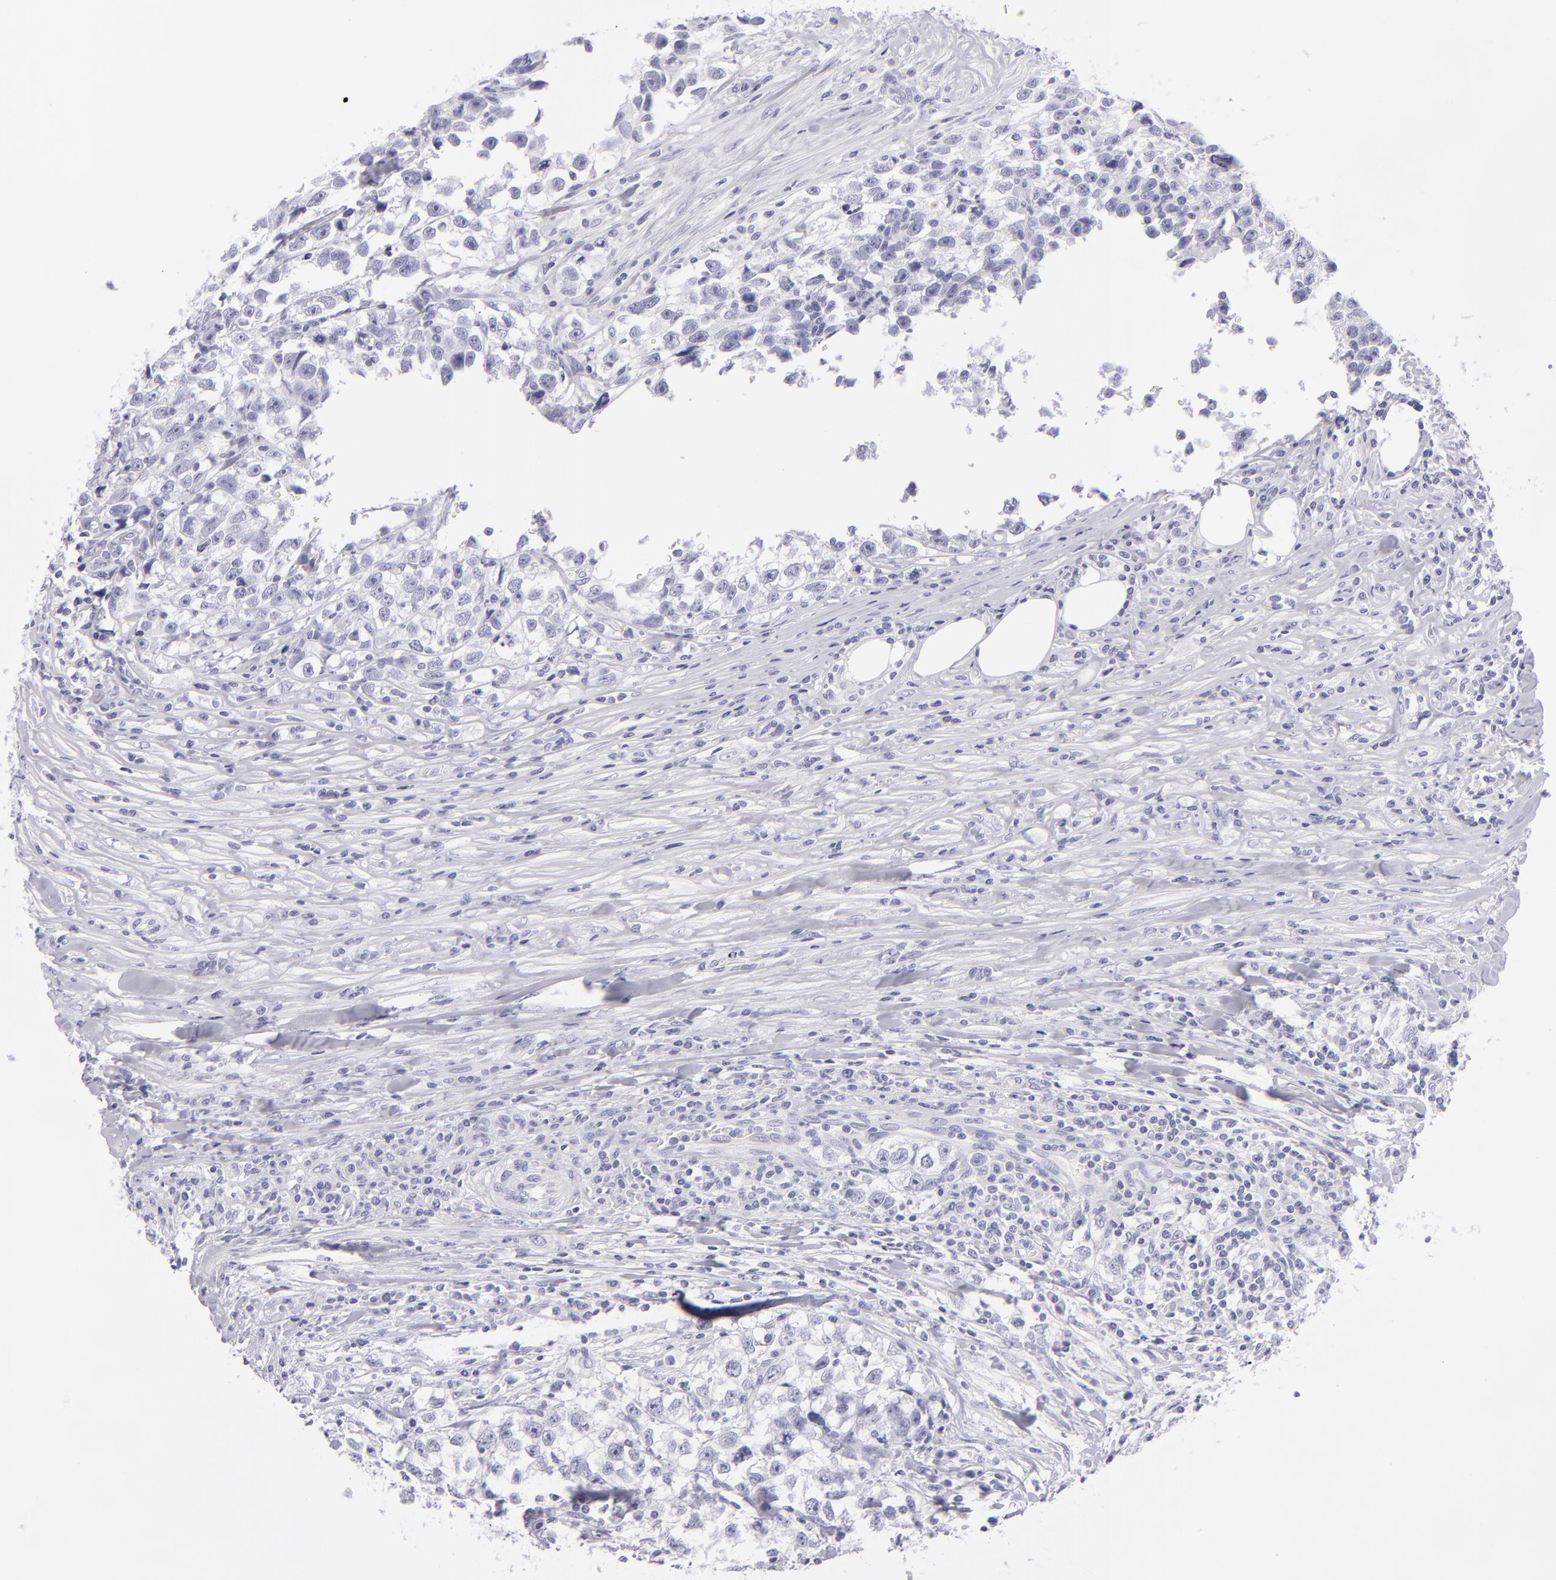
{"staining": {"intensity": "negative", "quantity": "none", "location": "none"}, "tissue": "testis cancer", "cell_type": "Tumor cells", "image_type": "cancer", "snomed": [{"axis": "morphology", "description": "Seminoma, NOS"}, {"axis": "morphology", "description": "Carcinoma, Embryonal, NOS"}, {"axis": "topography", "description": "Testis"}], "caption": "Testis cancer (embryonal carcinoma) stained for a protein using IHC exhibits no positivity tumor cells.", "gene": "DLG4", "patient": {"sex": "male", "age": 30}}